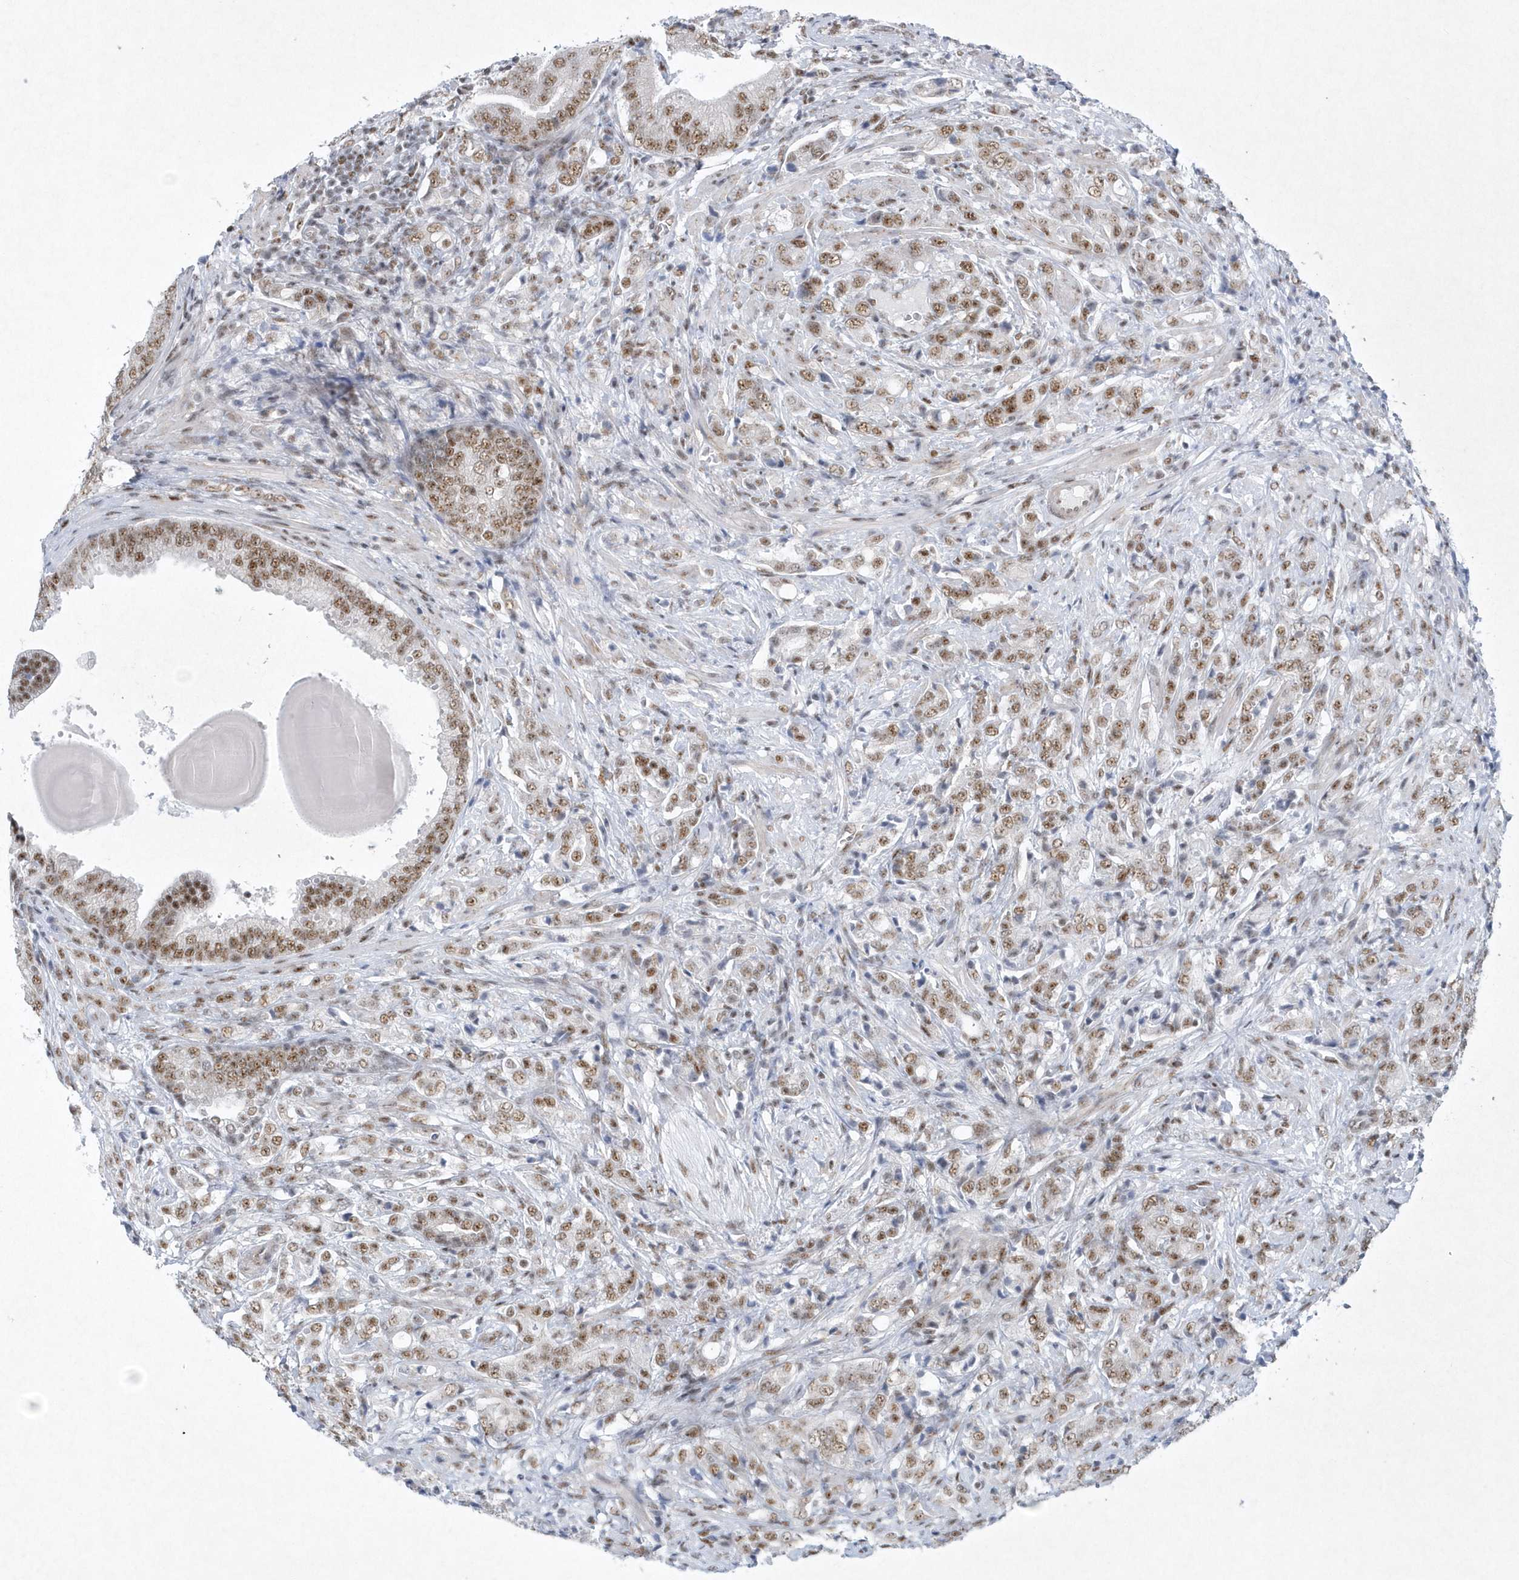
{"staining": {"intensity": "moderate", "quantity": ">75%", "location": "nuclear"}, "tissue": "prostate cancer", "cell_type": "Tumor cells", "image_type": "cancer", "snomed": [{"axis": "morphology", "description": "Adenocarcinoma, High grade"}, {"axis": "topography", "description": "Prostate"}], "caption": "Moderate nuclear expression is present in approximately >75% of tumor cells in prostate cancer (high-grade adenocarcinoma). The staining was performed using DAB (3,3'-diaminobenzidine) to visualize the protein expression in brown, while the nuclei were stained in blue with hematoxylin (Magnification: 20x).", "gene": "DCLRE1A", "patient": {"sex": "male", "age": 57}}